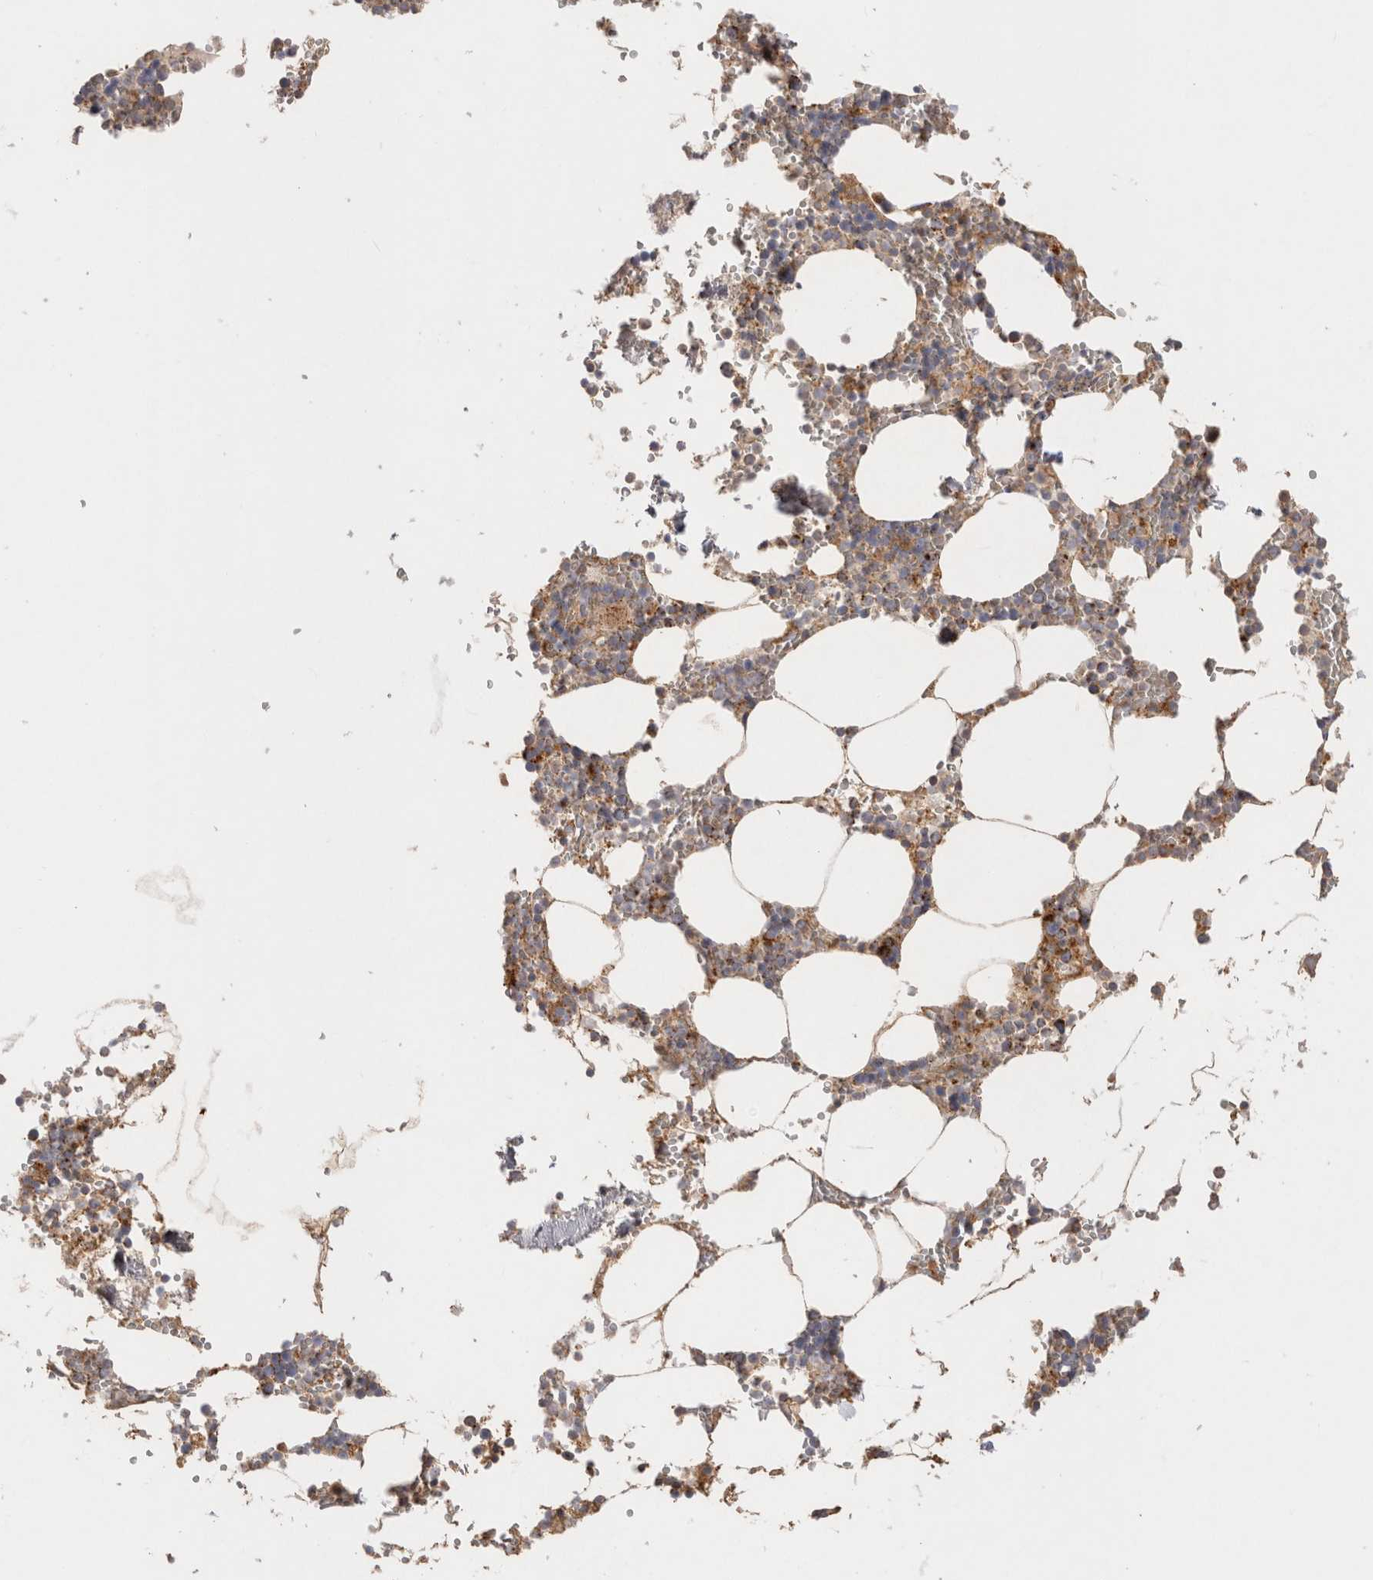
{"staining": {"intensity": "moderate", "quantity": "<25%", "location": "cytoplasmic/membranous"}, "tissue": "bone marrow", "cell_type": "Hematopoietic cells", "image_type": "normal", "snomed": [{"axis": "morphology", "description": "Normal tissue, NOS"}, {"axis": "topography", "description": "Bone marrow"}], "caption": "This photomicrograph shows immunohistochemistry staining of benign bone marrow, with low moderate cytoplasmic/membranous positivity in about <25% of hematopoietic cells.", "gene": "CHMP6", "patient": {"sex": "male", "age": 70}}